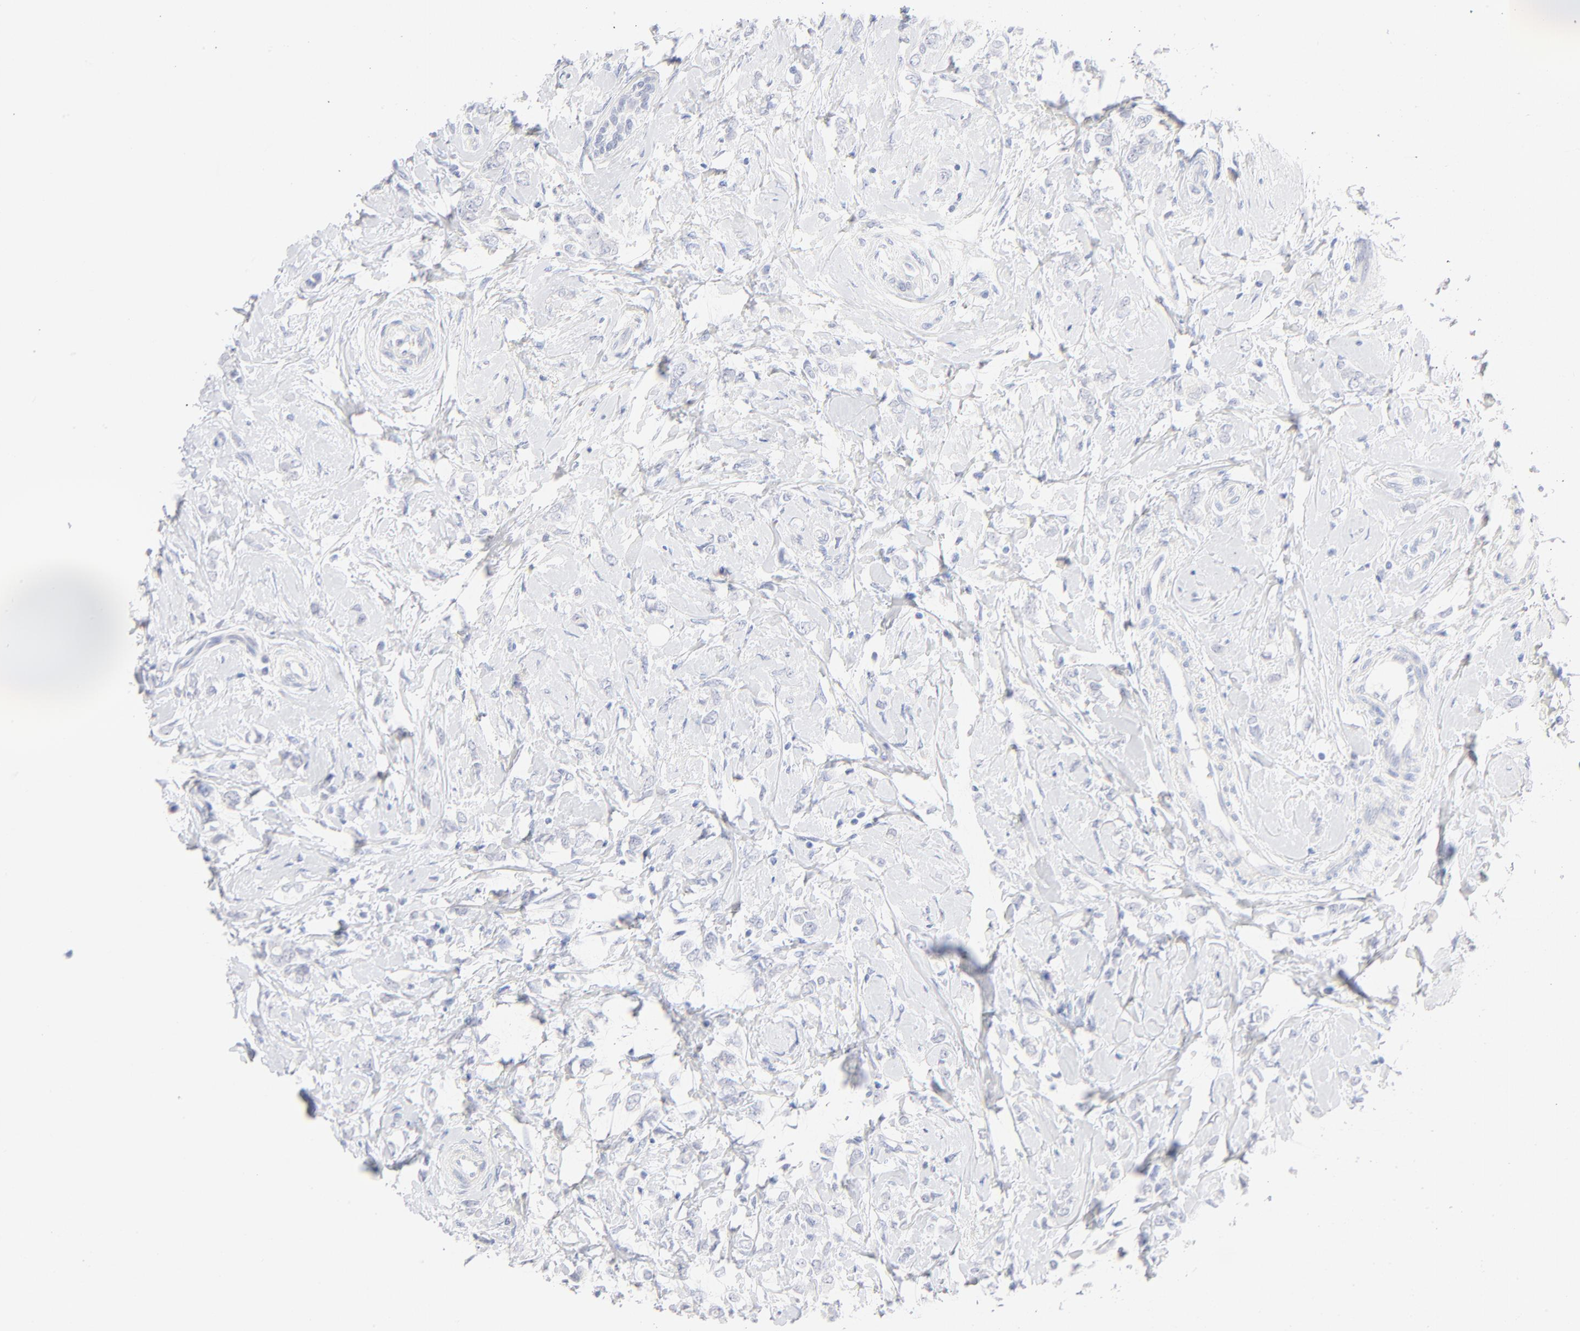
{"staining": {"intensity": "negative", "quantity": "none", "location": "none"}, "tissue": "breast cancer", "cell_type": "Tumor cells", "image_type": "cancer", "snomed": [{"axis": "morphology", "description": "Normal tissue, NOS"}, {"axis": "morphology", "description": "Lobular carcinoma"}, {"axis": "topography", "description": "Breast"}], "caption": "This is an immunohistochemistry (IHC) micrograph of human lobular carcinoma (breast). There is no staining in tumor cells.", "gene": "ONECUT1", "patient": {"sex": "female", "age": 47}}